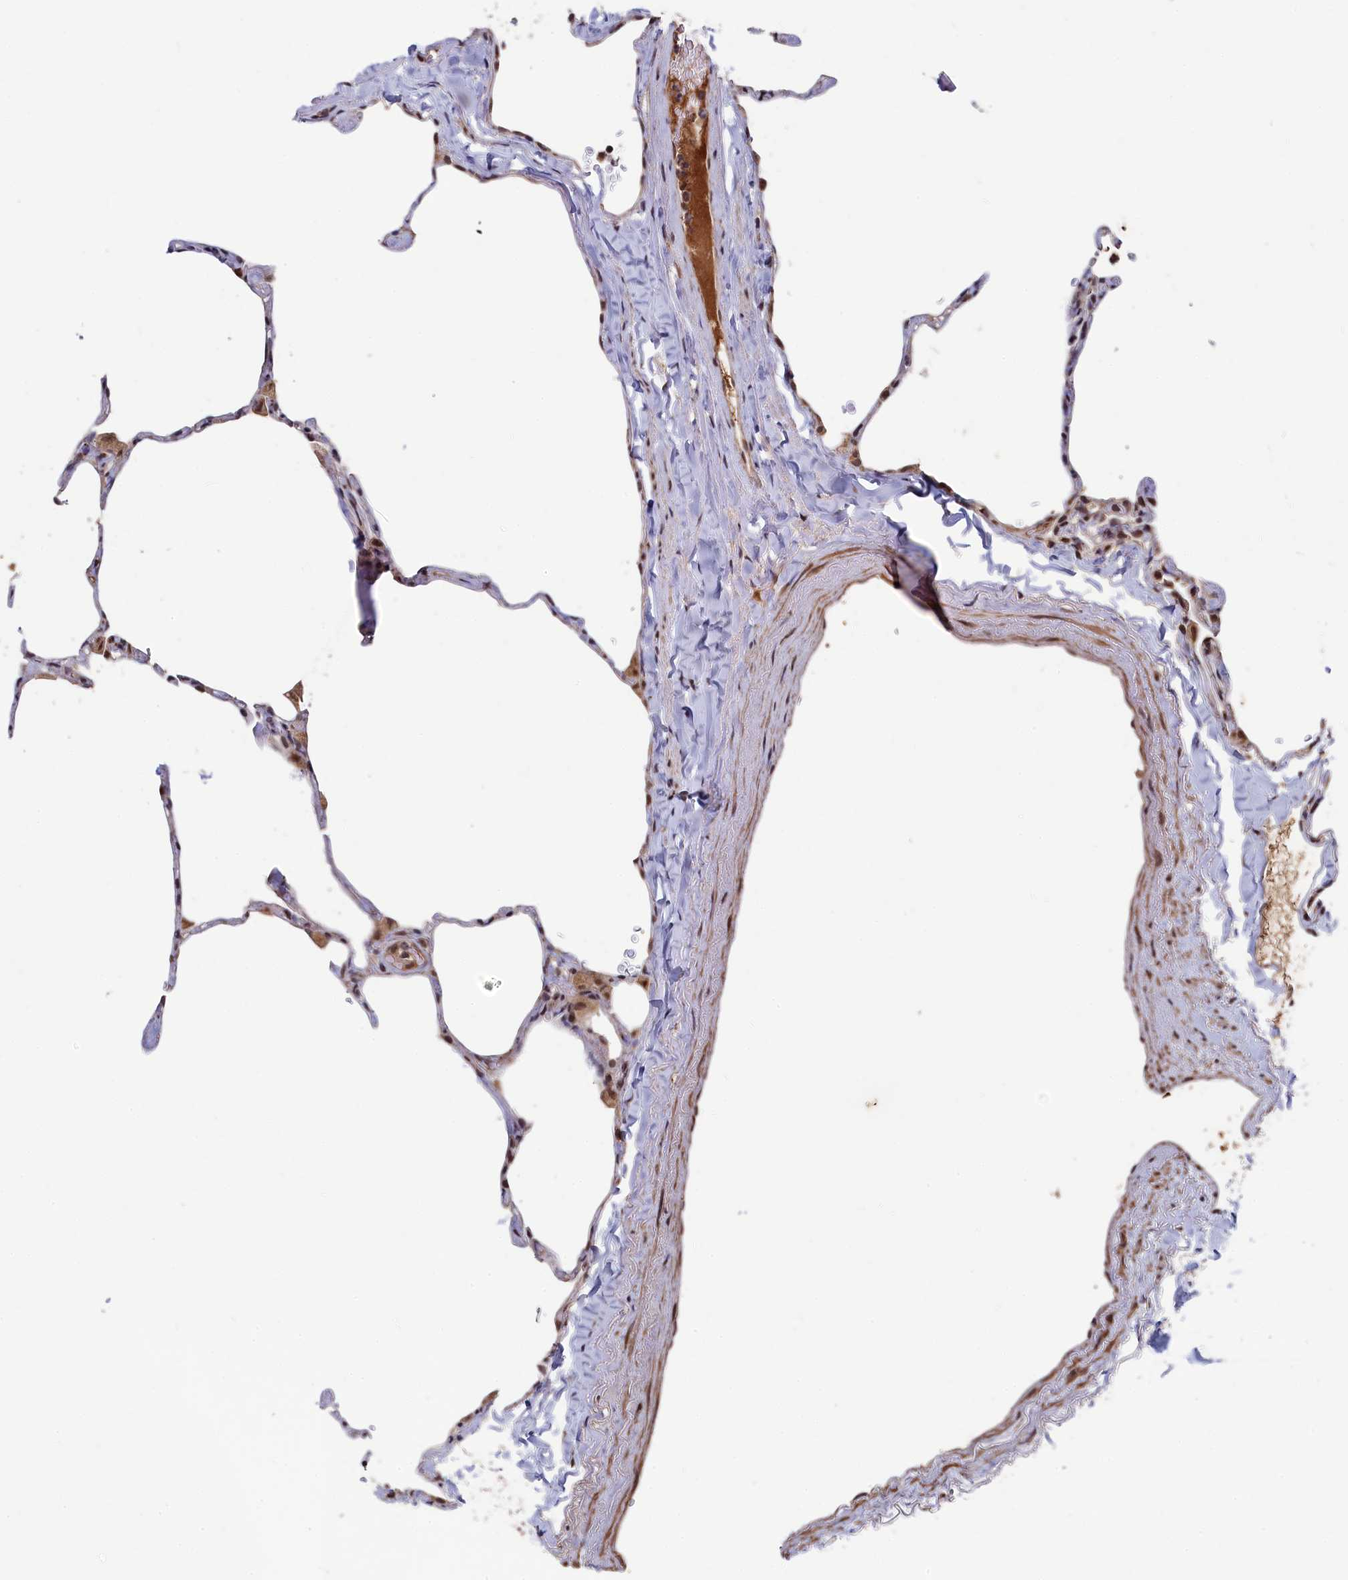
{"staining": {"intensity": "negative", "quantity": "none", "location": "none"}, "tissue": "lung", "cell_type": "Alveolar cells", "image_type": "normal", "snomed": [{"axis": "morphology", "description": "Normal tissue, NOS"}, {"axis": "topography", "description": "Lung"}], "caption": "Histopathology image shows no protein positivity in alveolar cells of unremarkable lung. The staining is performed using DAB brown chromogen with nuclei counter-stained in using hematoxylin.", "gene": "CLPX", "patient": {"sex": "male", "age": 65}}